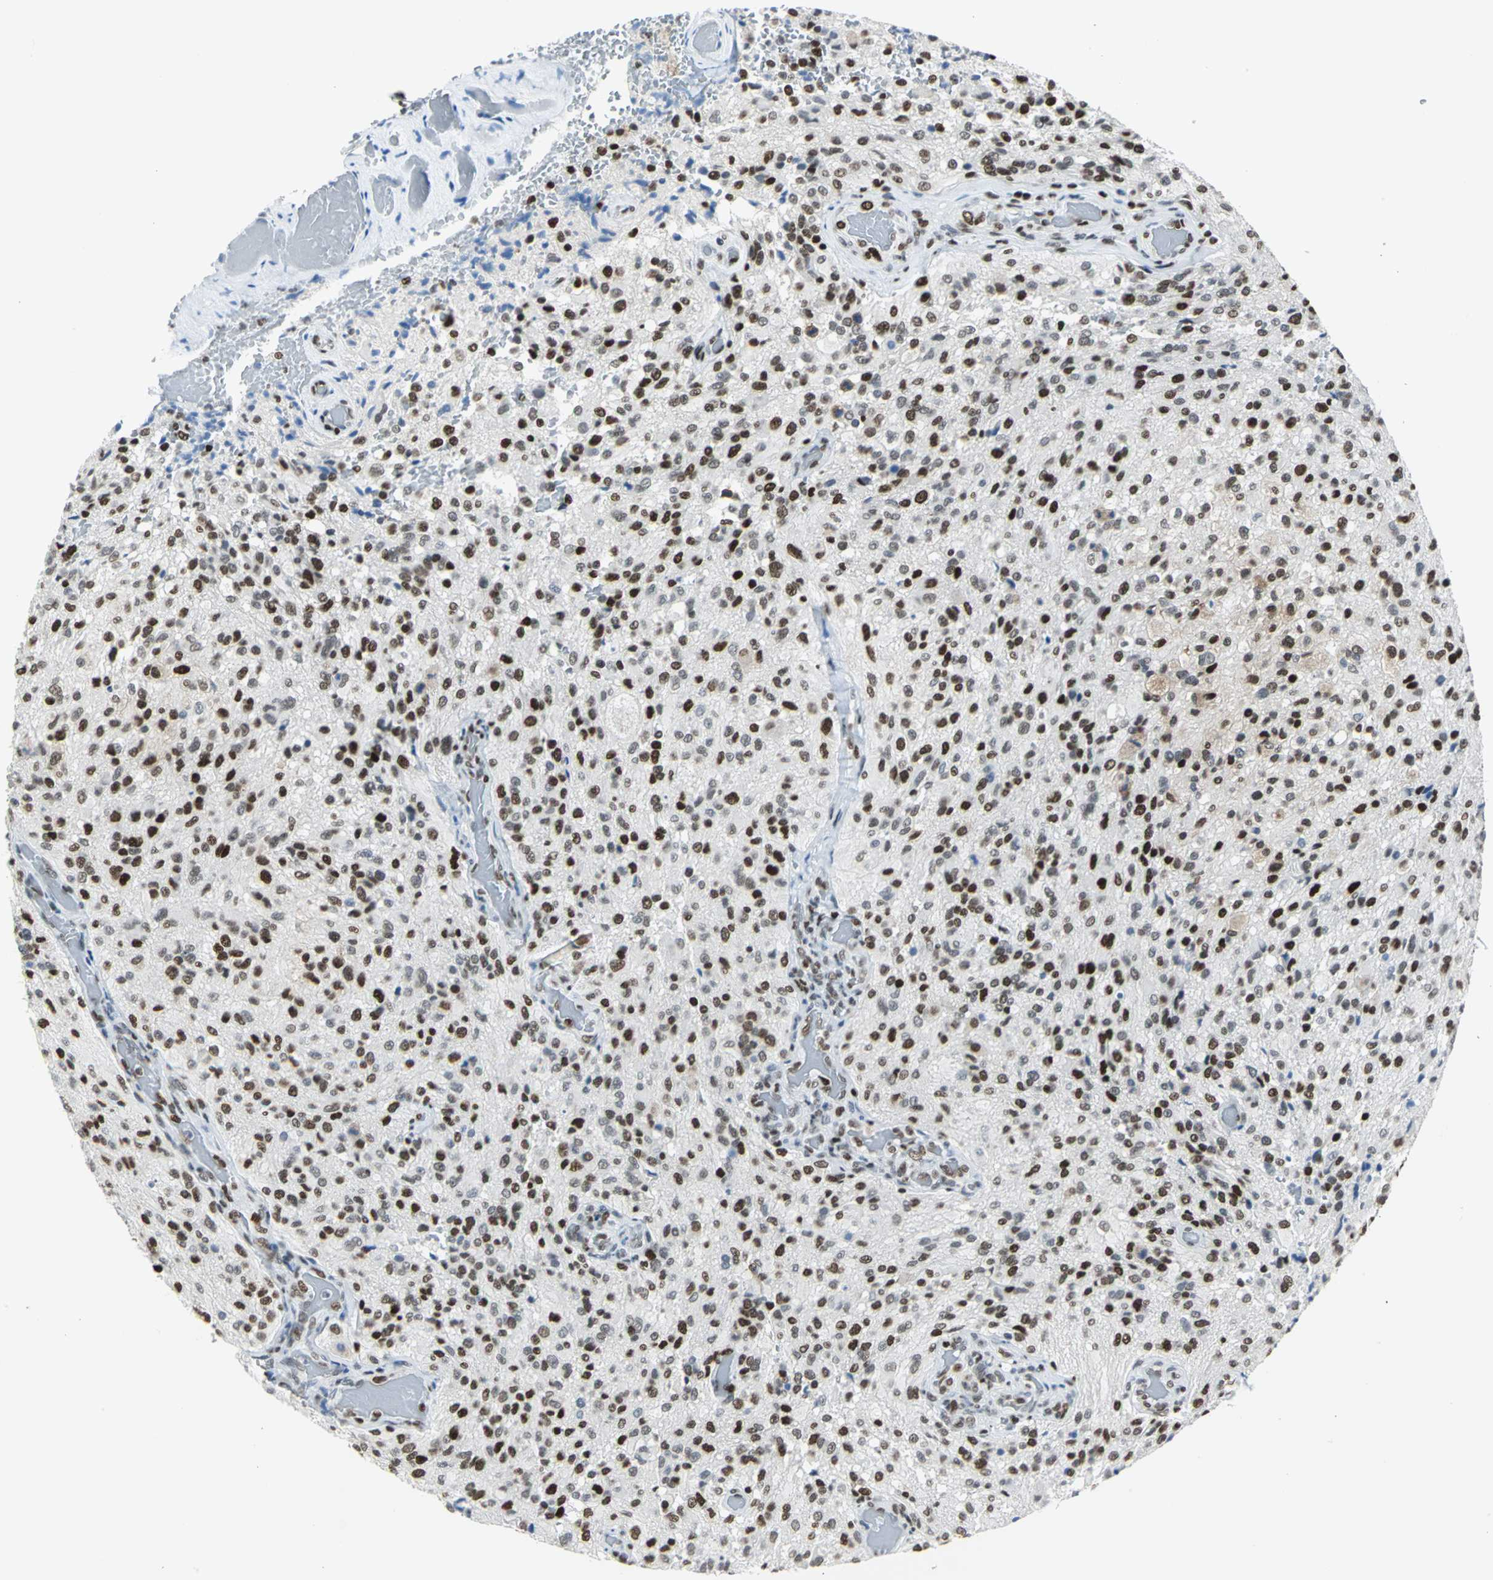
{"staining": {"intensity": "strong", "quantity": ">75%", "location": "nuclear"}, "tissue": "glioma", "cell_type": "Tumor cells", "image_type": "cancer", "snomed": [{"axis": "morphology", "description": "Normal tissue, NOS"}, {"axis": "morphology", "description": "Glioma, malignant, High grade"}, {"axis": "topography", "description": "Cerebral cortex"}], "caption": "The image reveals staining of glioma, revealing strong nuclear protein expression (brown color) within tumor cells.", "gene": "HNRNPD", "patient": {"sex": "male", "age": 56}}